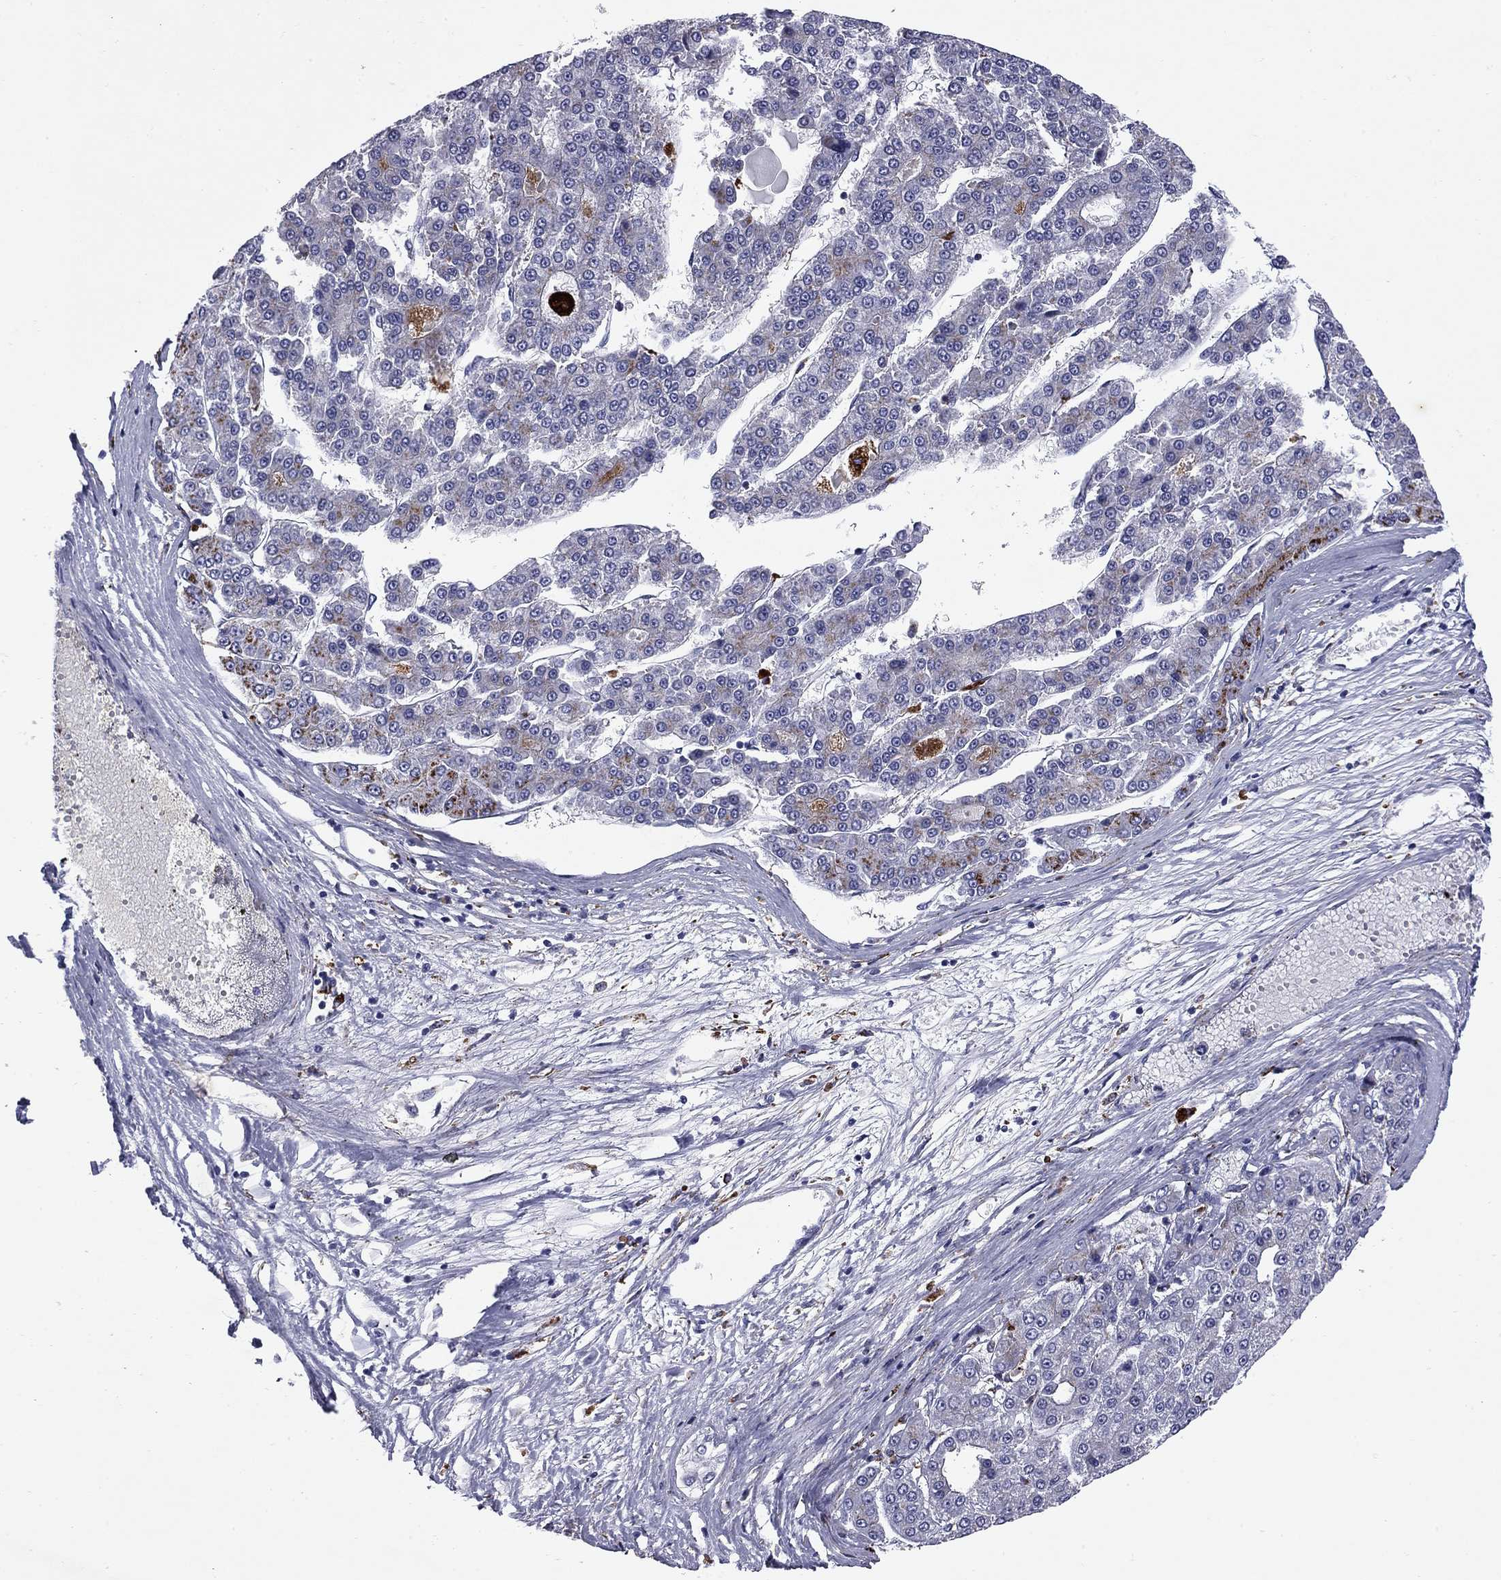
{"staining": {"intensity": "negative", "quantity": "none", "location": "none"}, "tissue": "liver cancer", "cell_type": "Tumor cells", "image_type": "cancer", "snomed": [{"axis": "morphology", "description": "Carcinoma, Hepatocellular, NOS"}, {"axis": "topography", "description": "Liver"}], "caption": "The image displays no significant staining in tumor cells of hepatocellular carcinoma (liver).", "gene": "MADCAM1", "patient": {"sex": "male", "age": 70}}